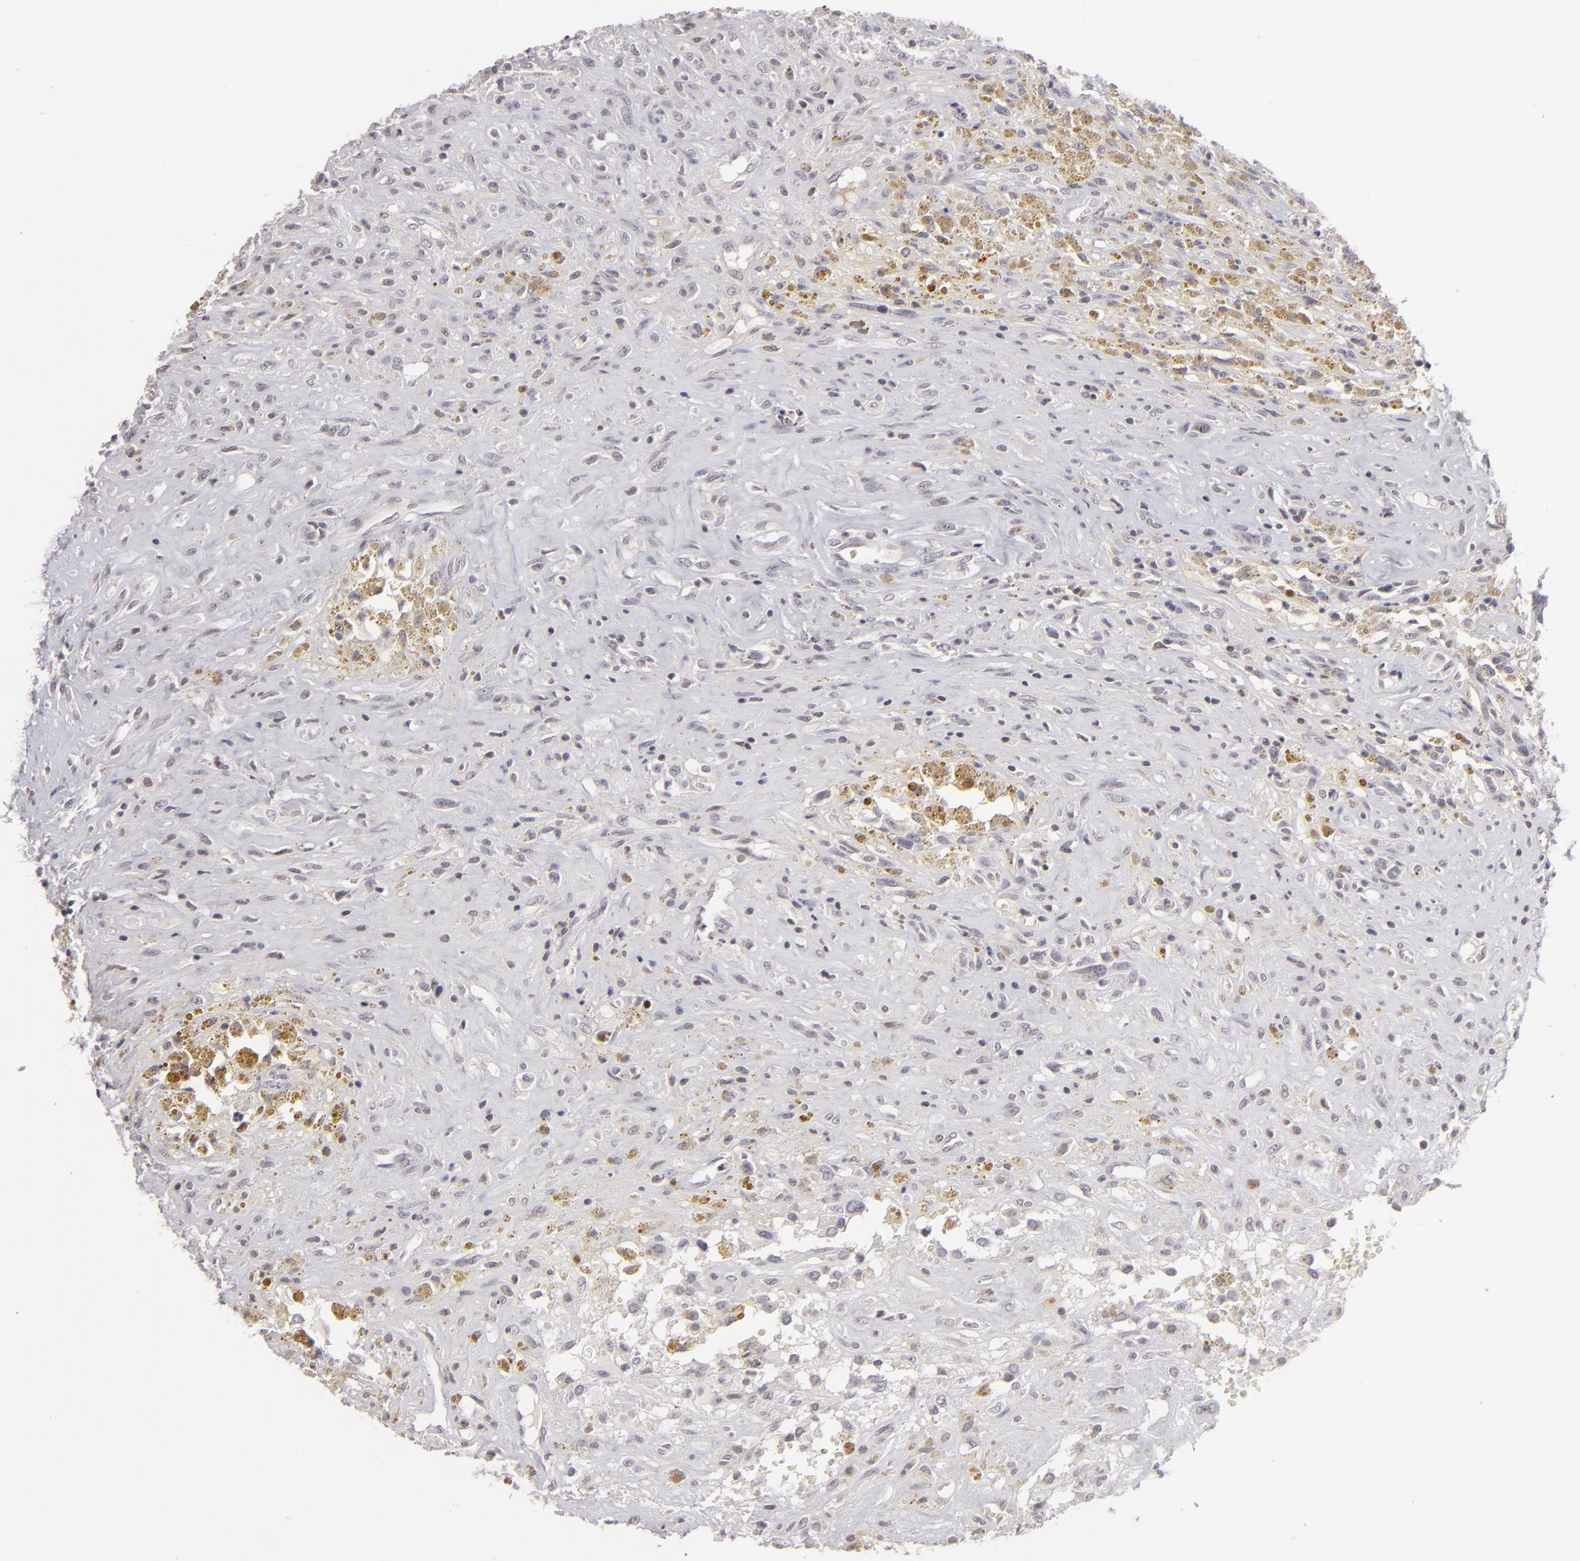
{"staining": {"intensity": "negative", "quantity": "none", "location": "none"}, "tissue": "glioma", "cell_type": "Tumor cells", "image_type": "cancer", "snomed": [{"axis": "morphology", "description": "Glioma, malignant, High grade"}, {"axis": "topography", "description": "Brain"}], "caption": "DAB immunohistochemical staining of malignant glioma (high-grade) exhibits no significant positivity in tumor cells.", "gene": "CLDN2", "patient": {"sex": "male", "age": 66}}